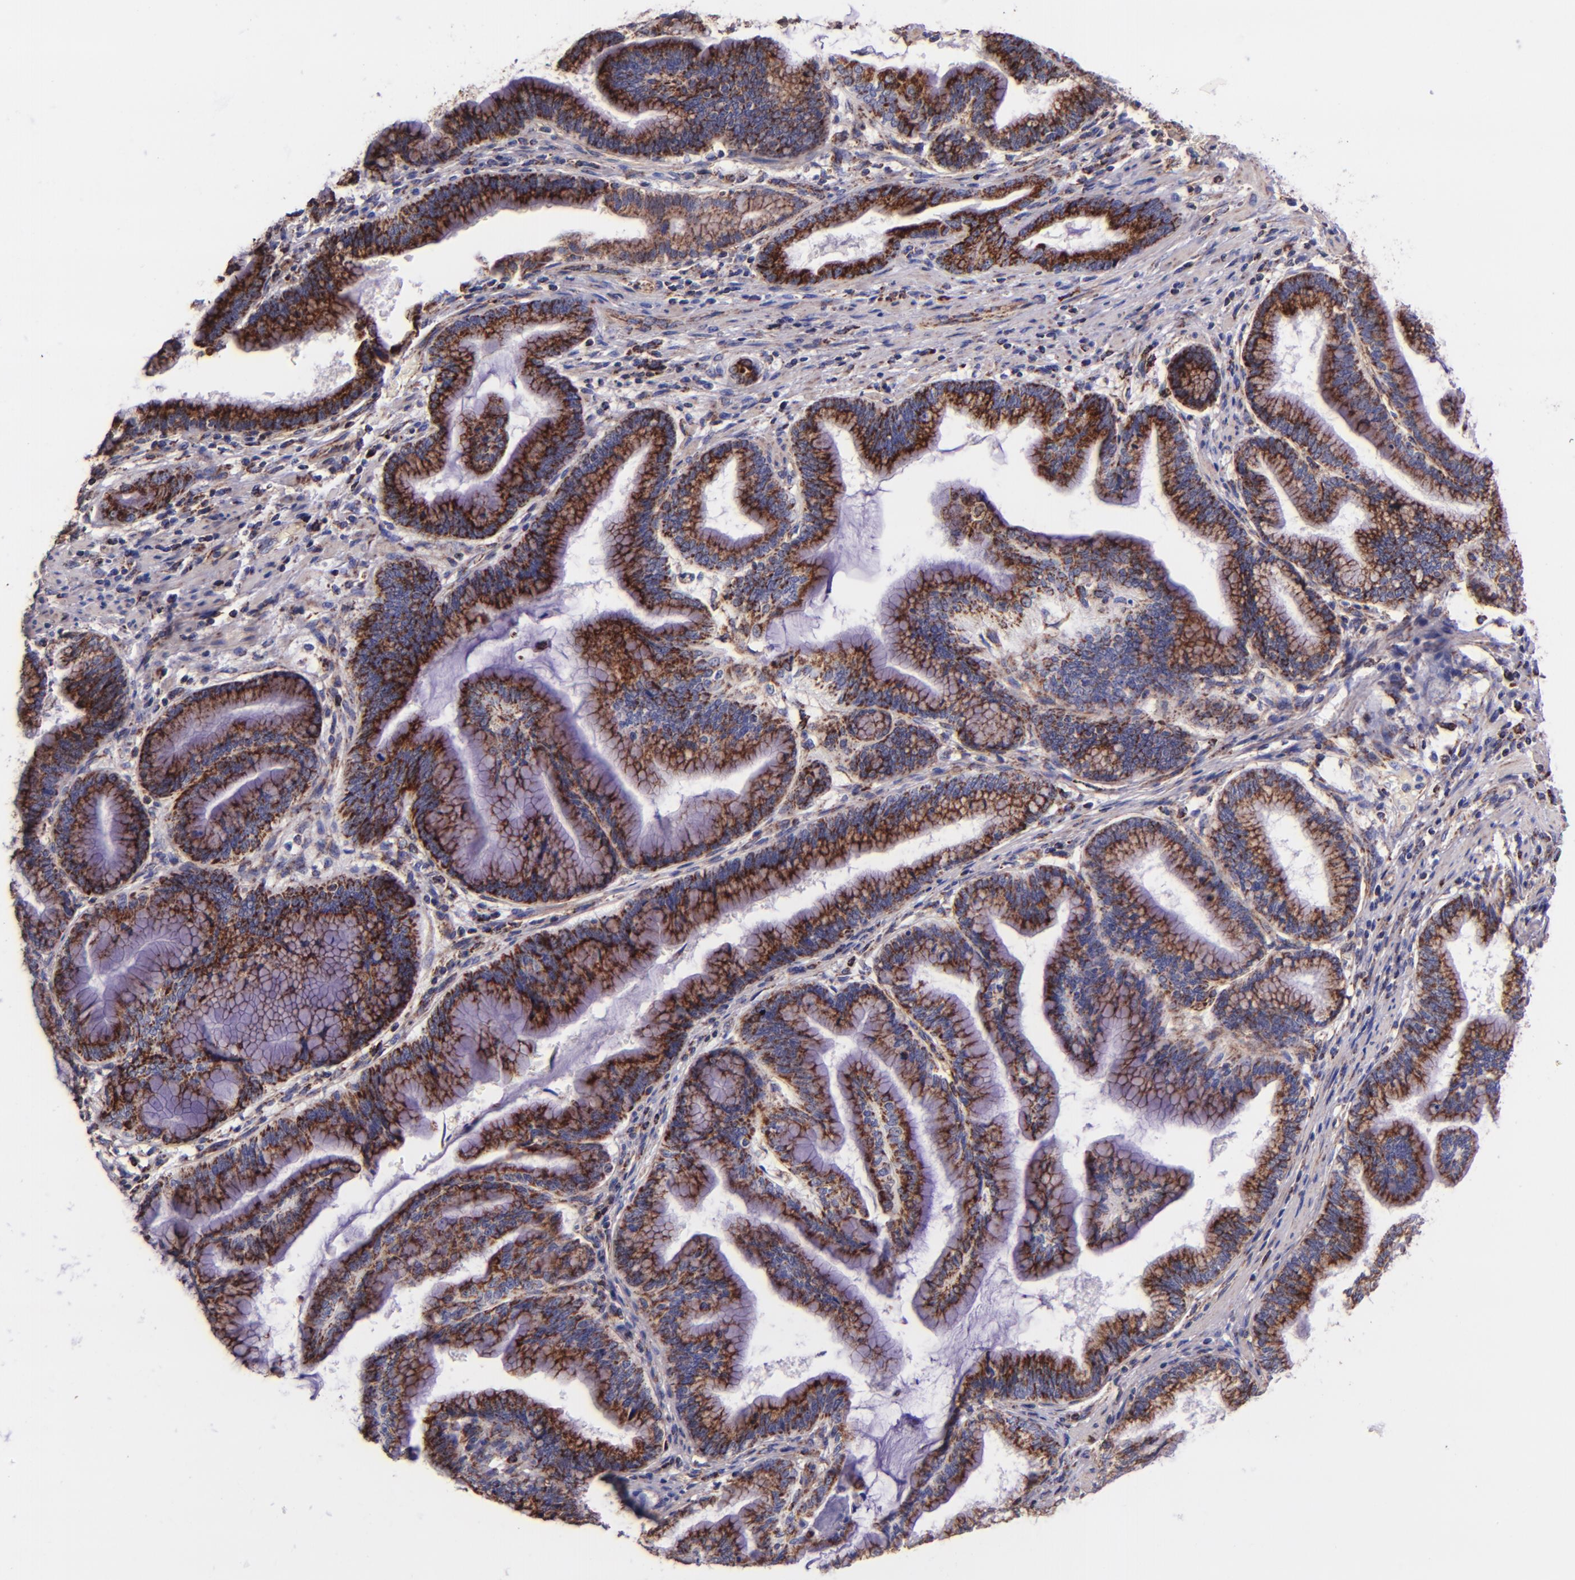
{"staining": {"intensity": "moderate", "quantity": ">75%", "location": "cytoplasmic/membranous"}, "tissue": "pancreatic cancer", "cell_type": "Tumor cells", "image_type": "cancer", "snomed": [{"axis": "morphology", "description": "Adenocarcinoma, NOS"}, {"axis": "topography", "description": "Pancreas"}], "caption": "Immunohistochemical staining of adenocarcinoma (pancreatic) reveals medium levels of moderate cytoplasmic/membranous protein staining in approximately >75% of tumor cells. The protein of interest is shown in brown color, while the nuclei are stained blue.", "gene": "IDH3G", "patient": {"sex": "female", "age": 64}}